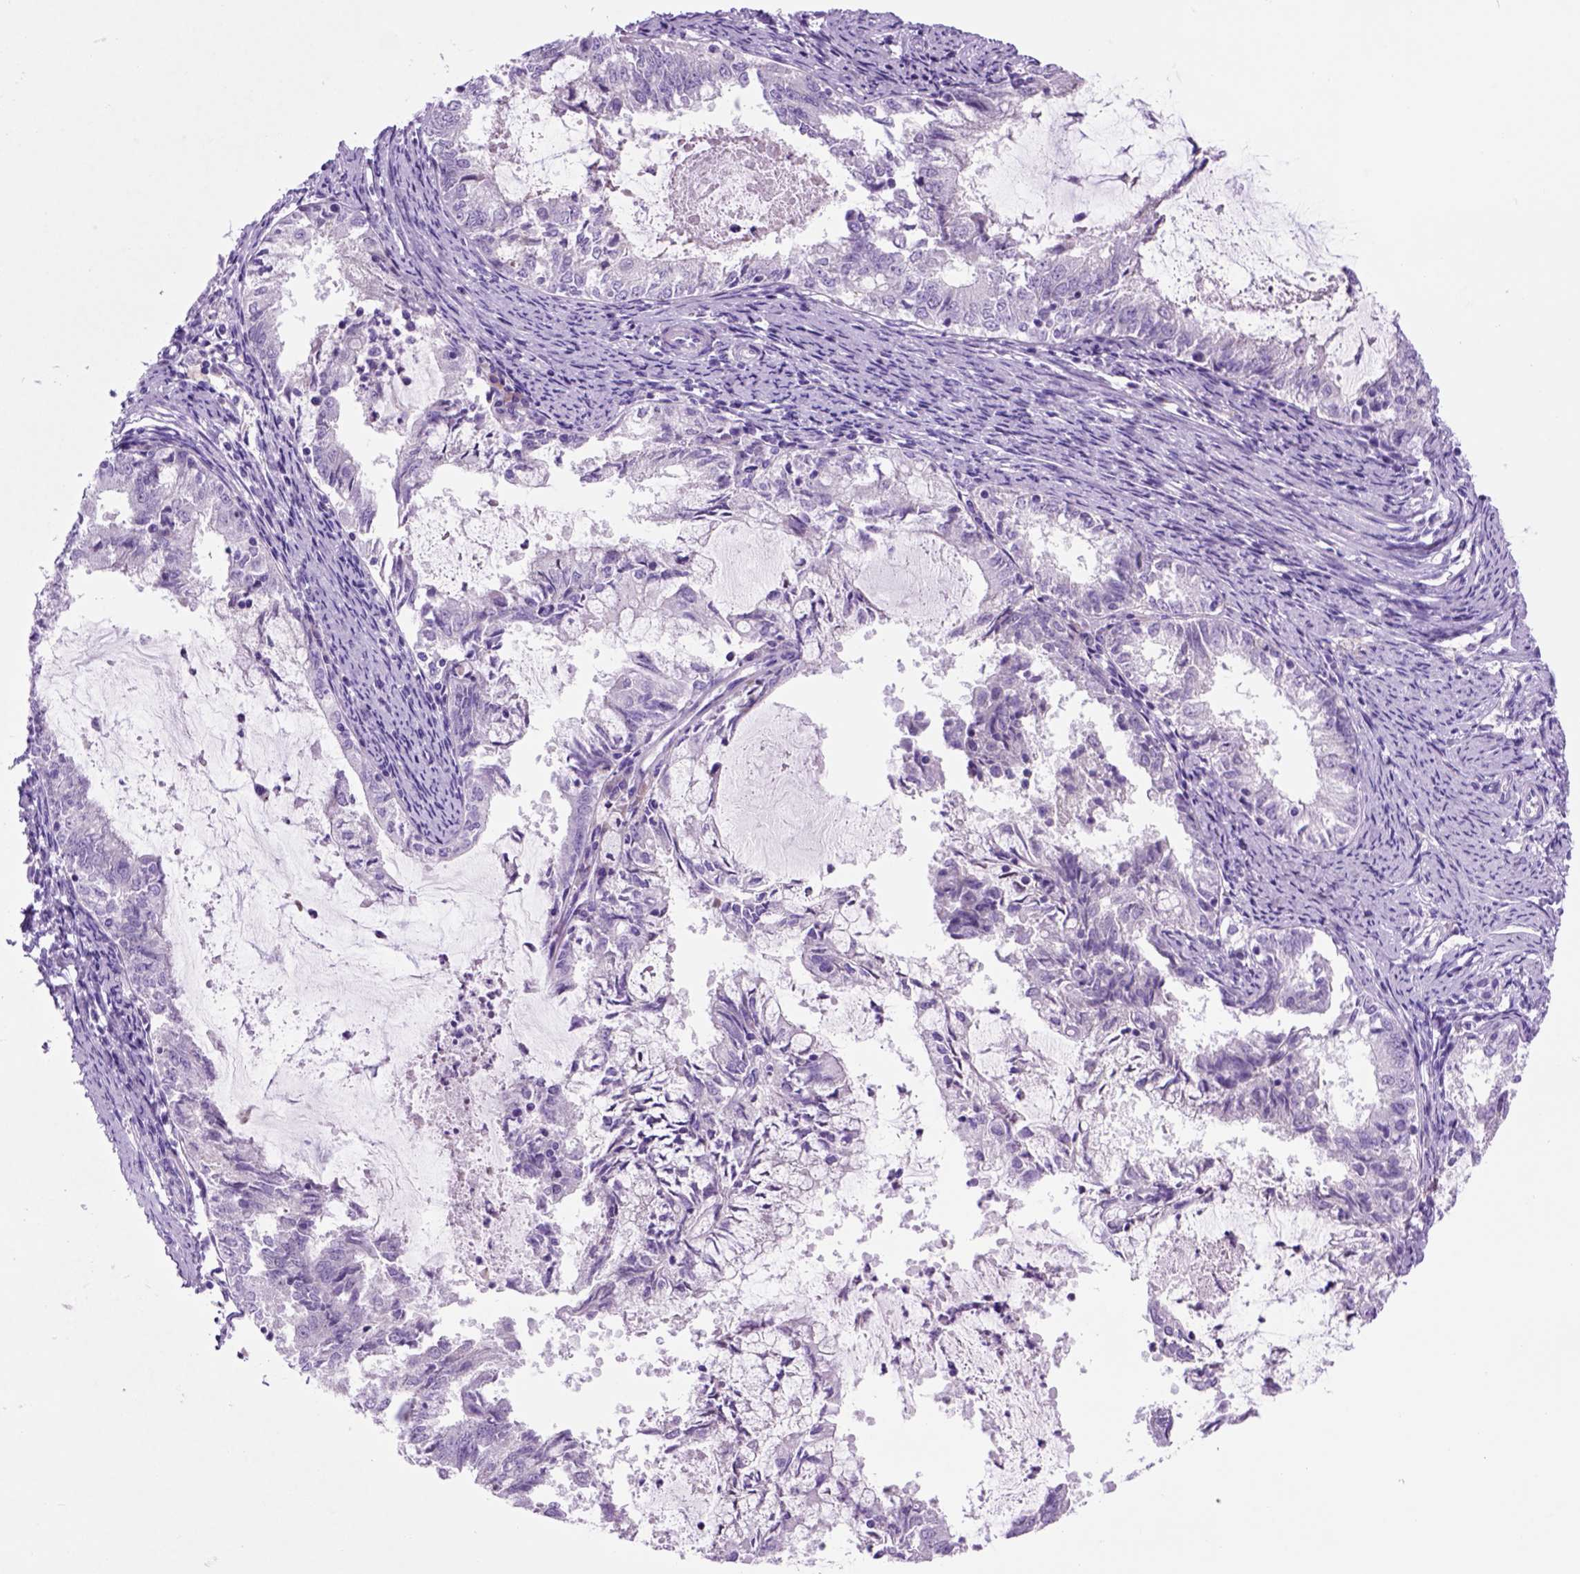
{"staining": {"intensity": "negative", "quantity": "none", "location": "none"}, "tissue": "endometrial cancer", "cell_type": "Tumor cells", "image_type": "cancer", "snomed": [{"axis": "morphology", "description": "Adenocarcinoma, NOS"}, {"axis": "topography", "description": "Endometrium"}], "caption": "Endometrial adenocarcinoma was stained to show a protein in brown. There is no significant positivity in tumor cells.", "gene": "HHIPL2", "patient": {"sex": "female", "age": 57}}